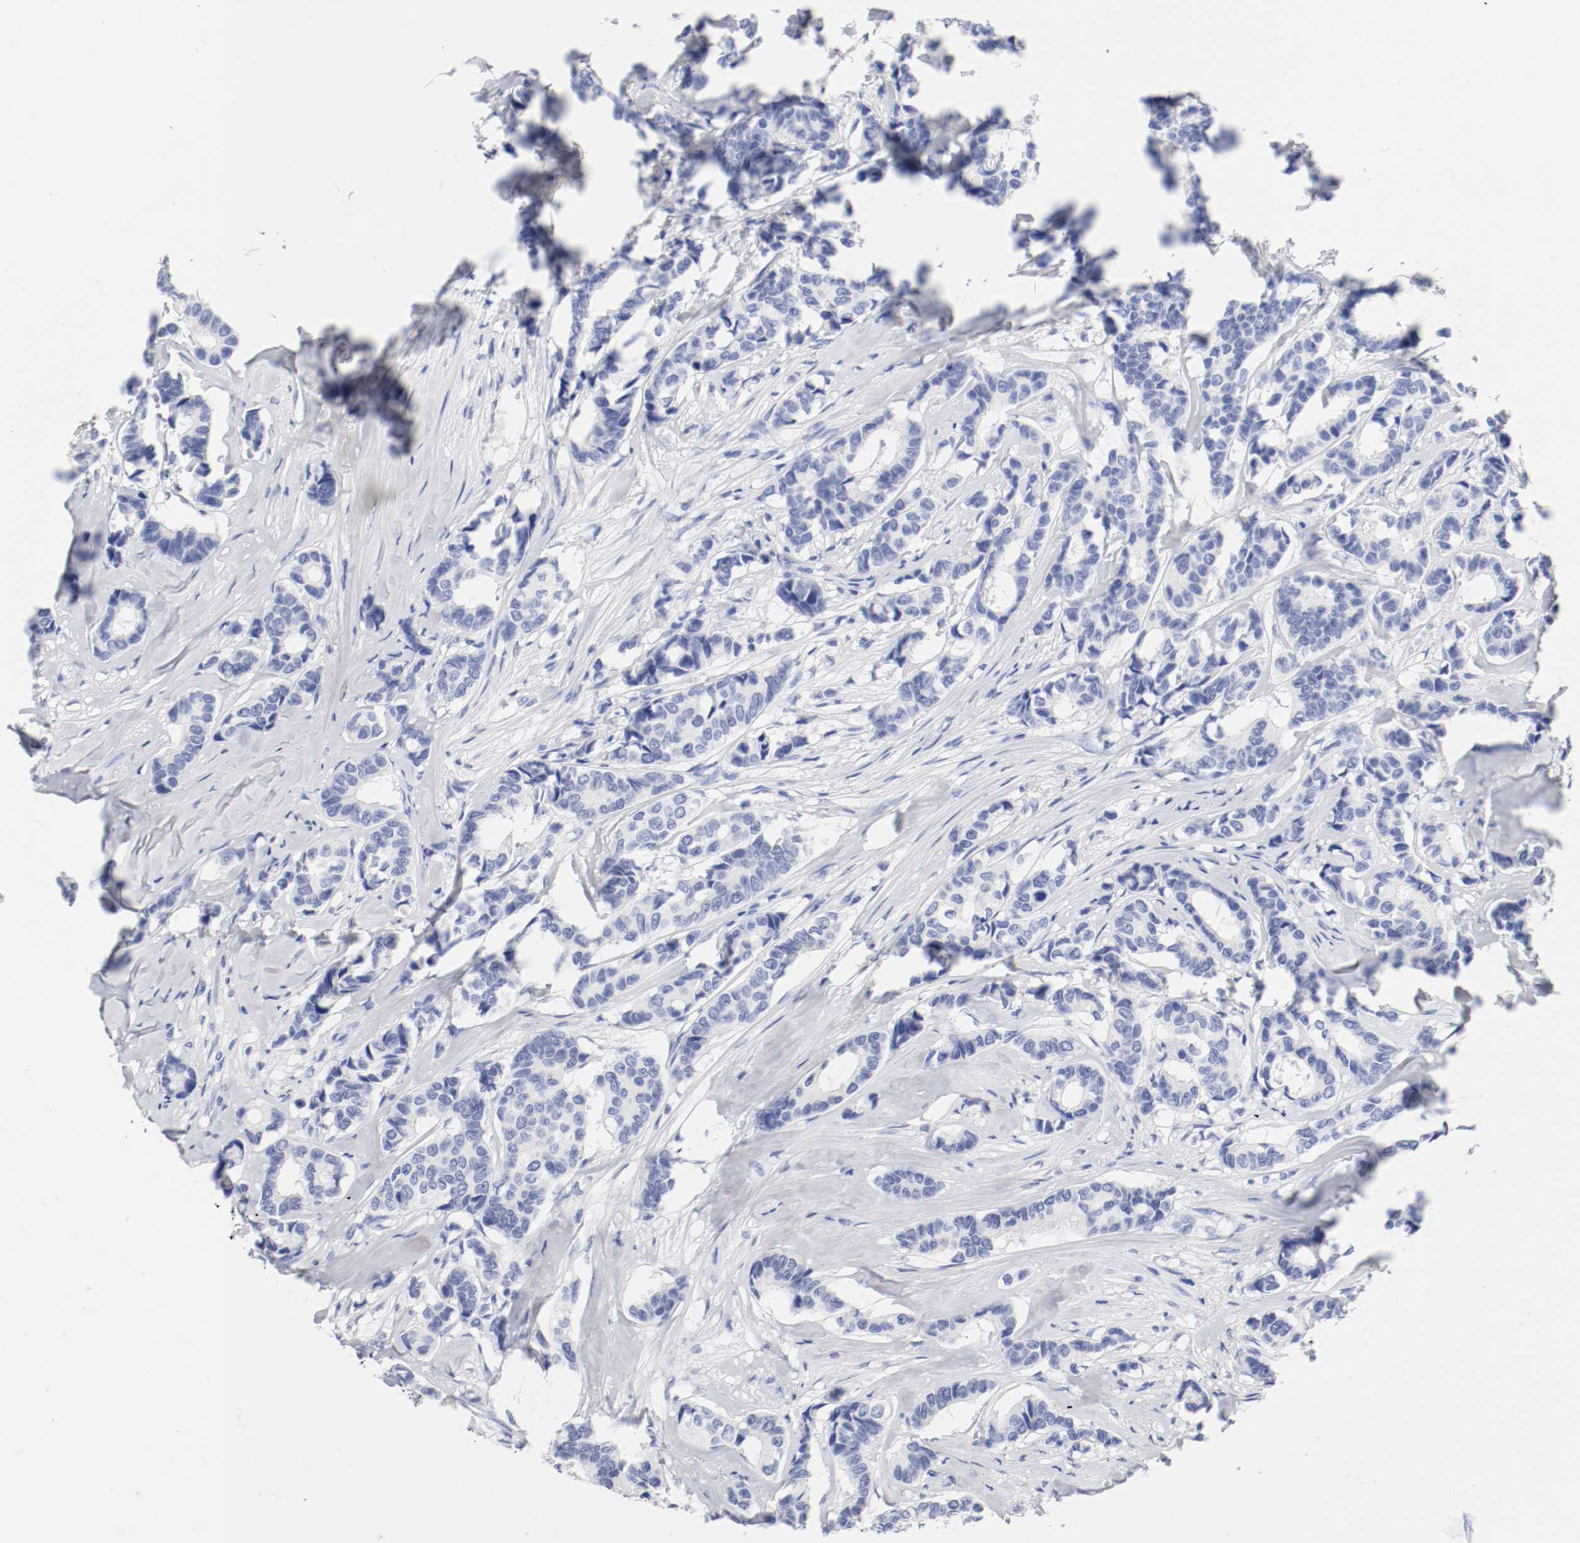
{"staining": {"intensity": "negative", "quantity": "none", "location": "none"}, "tissue": "breast cancer", "cell_type": "Tumor cells", "image_type": "cancer", "snomed": [{"axis": "morphology", "description": "Duct carcinoma"}, {"axis": "topography", "description": "Breast"}], "caption": "Protein analysis of breast invasive ductal carcinoma exhibits no significant positivity in tumor cells.", "gene": "GAD1", "patient": {"sex": "female", "age": 87}}